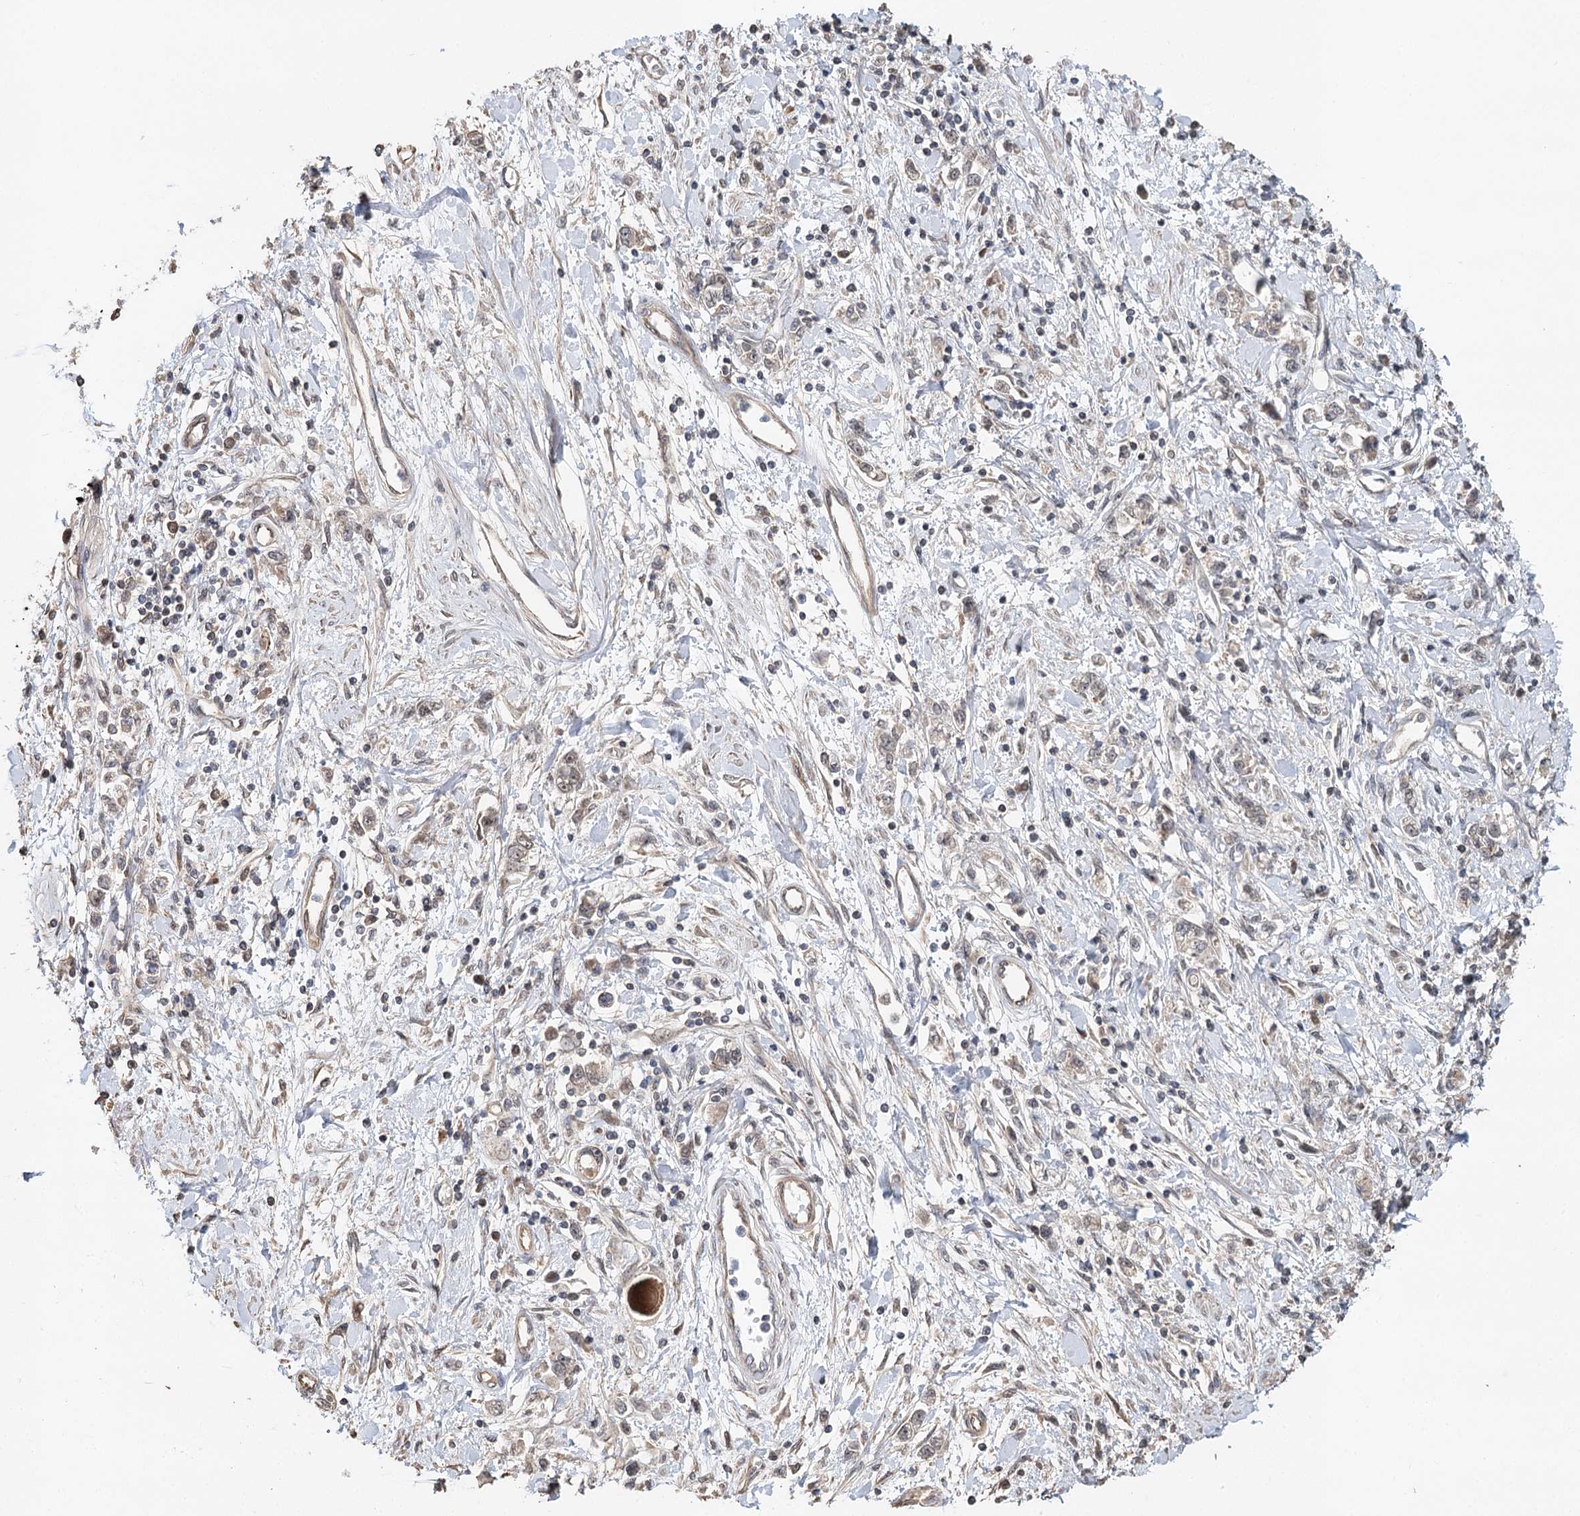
{"staining": {"intensity": "negative", "quantity": "none", "location": "none"}, "tissue": "stomach cancer", "cell_type": "Tumor cells", "image_type": "cancer", "snomed": [{"axis": "morphology", "description": "Adenocarcinoma, NOS"}, {"axis": "topography", "description": "Stomach"}], "caption": "A micrograph of human stomach cancer is negative for staining in tumor cells.", "gene": "NOPCHAP1", "patient": {"sex": "female", "age": 76}}